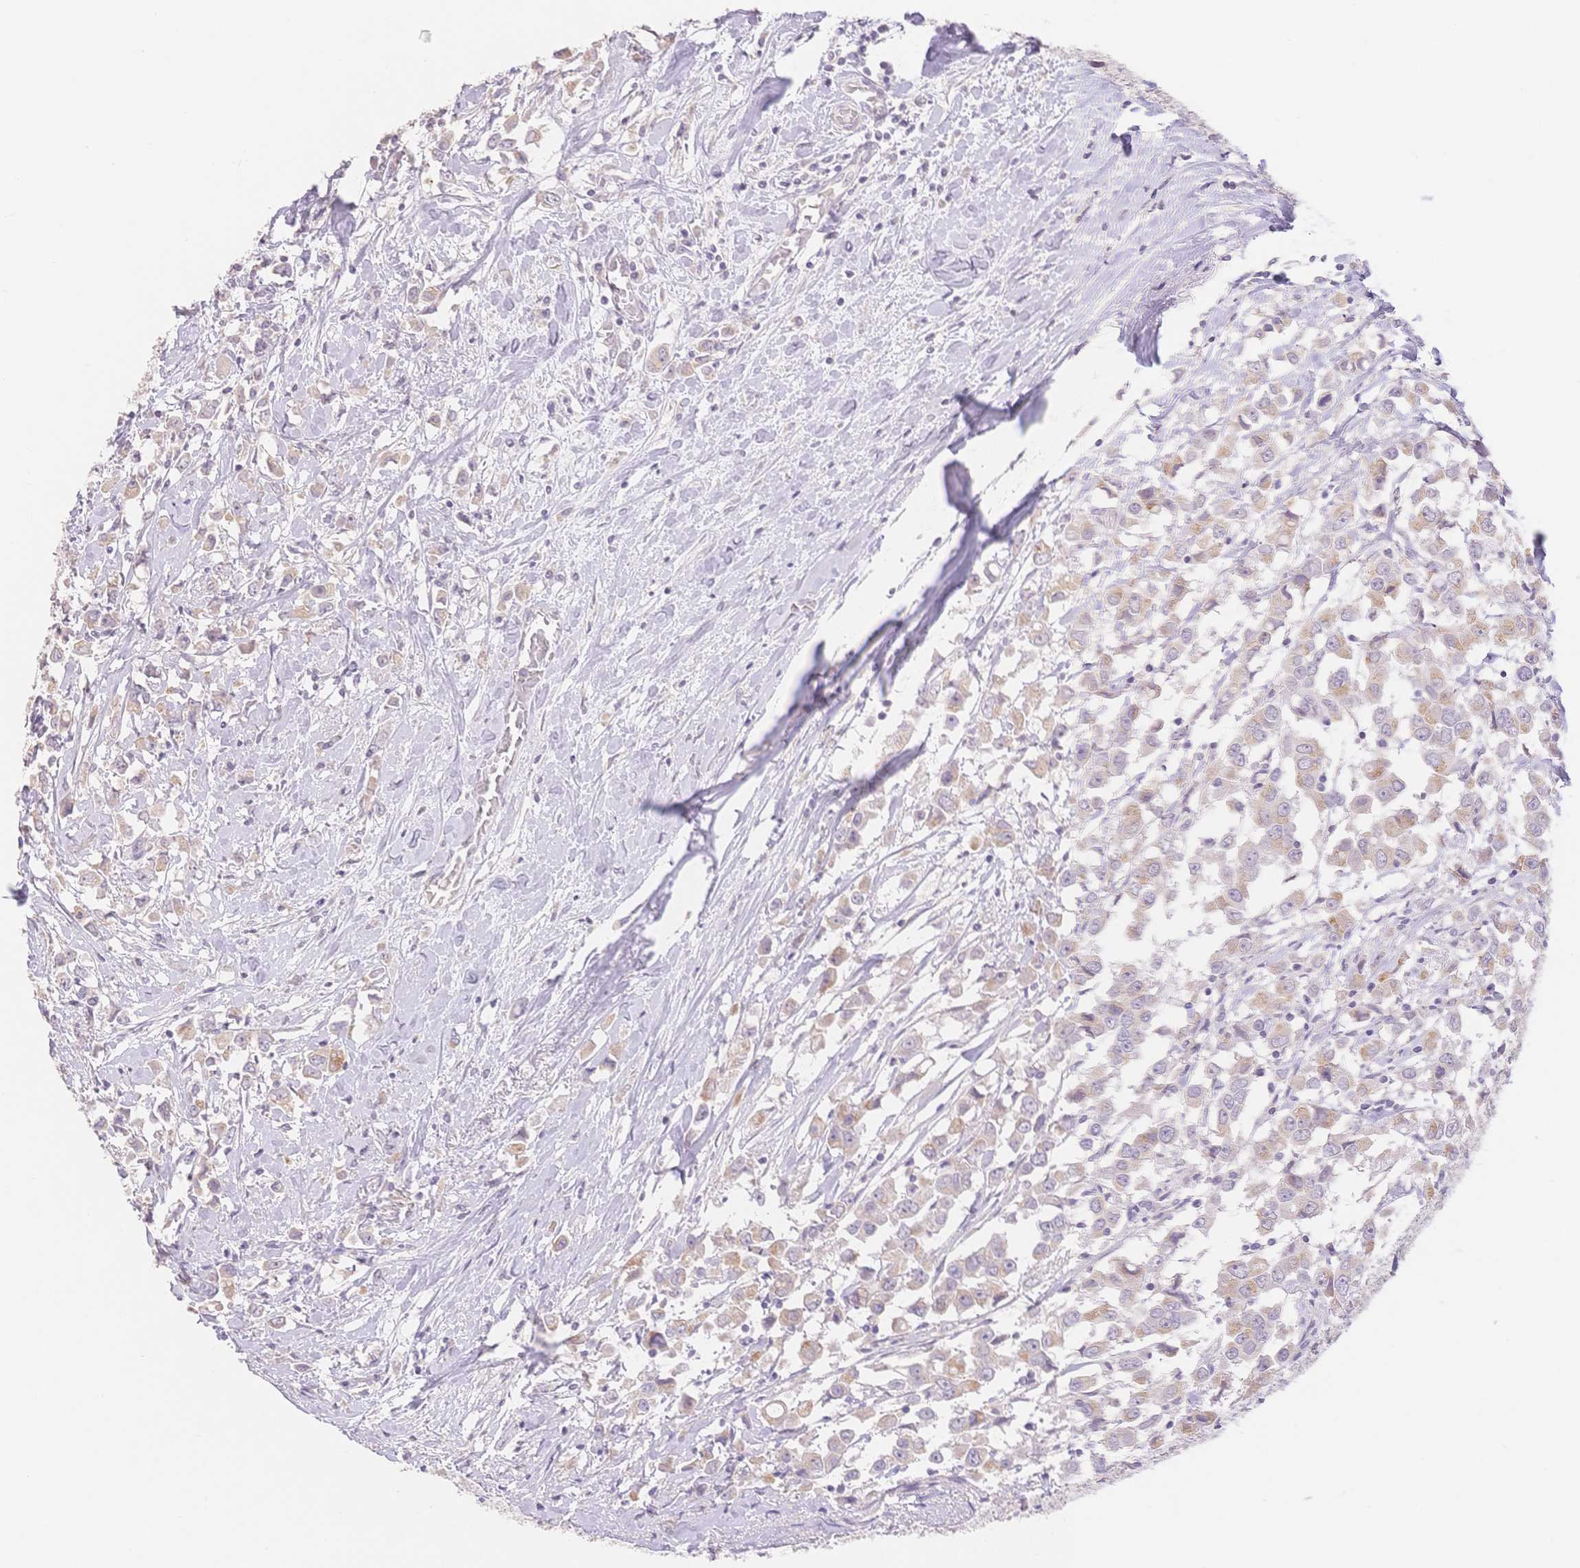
{"staining": {"intensity": "weak", "quantity": "25%-75%", "location": "cytoplasmic/membranous"}, "tissue": "breast cancer", "cell_type": "Tumor cells", "image_type": "cancer", "snomed": [{"axis": "morphology", "description": "Duct carcinoma"}, {"axis": "topography", "description": "Breast"}], "caption": "Human infiltrating ductal carcinoma (breast) stained with a brown dye demonstrates weak cytoplasmic/membranous positive expression in about 25%-75% of tumor cells.", "gene": "SUV39H2", "patient": {"sex": "female", "age": 61}}